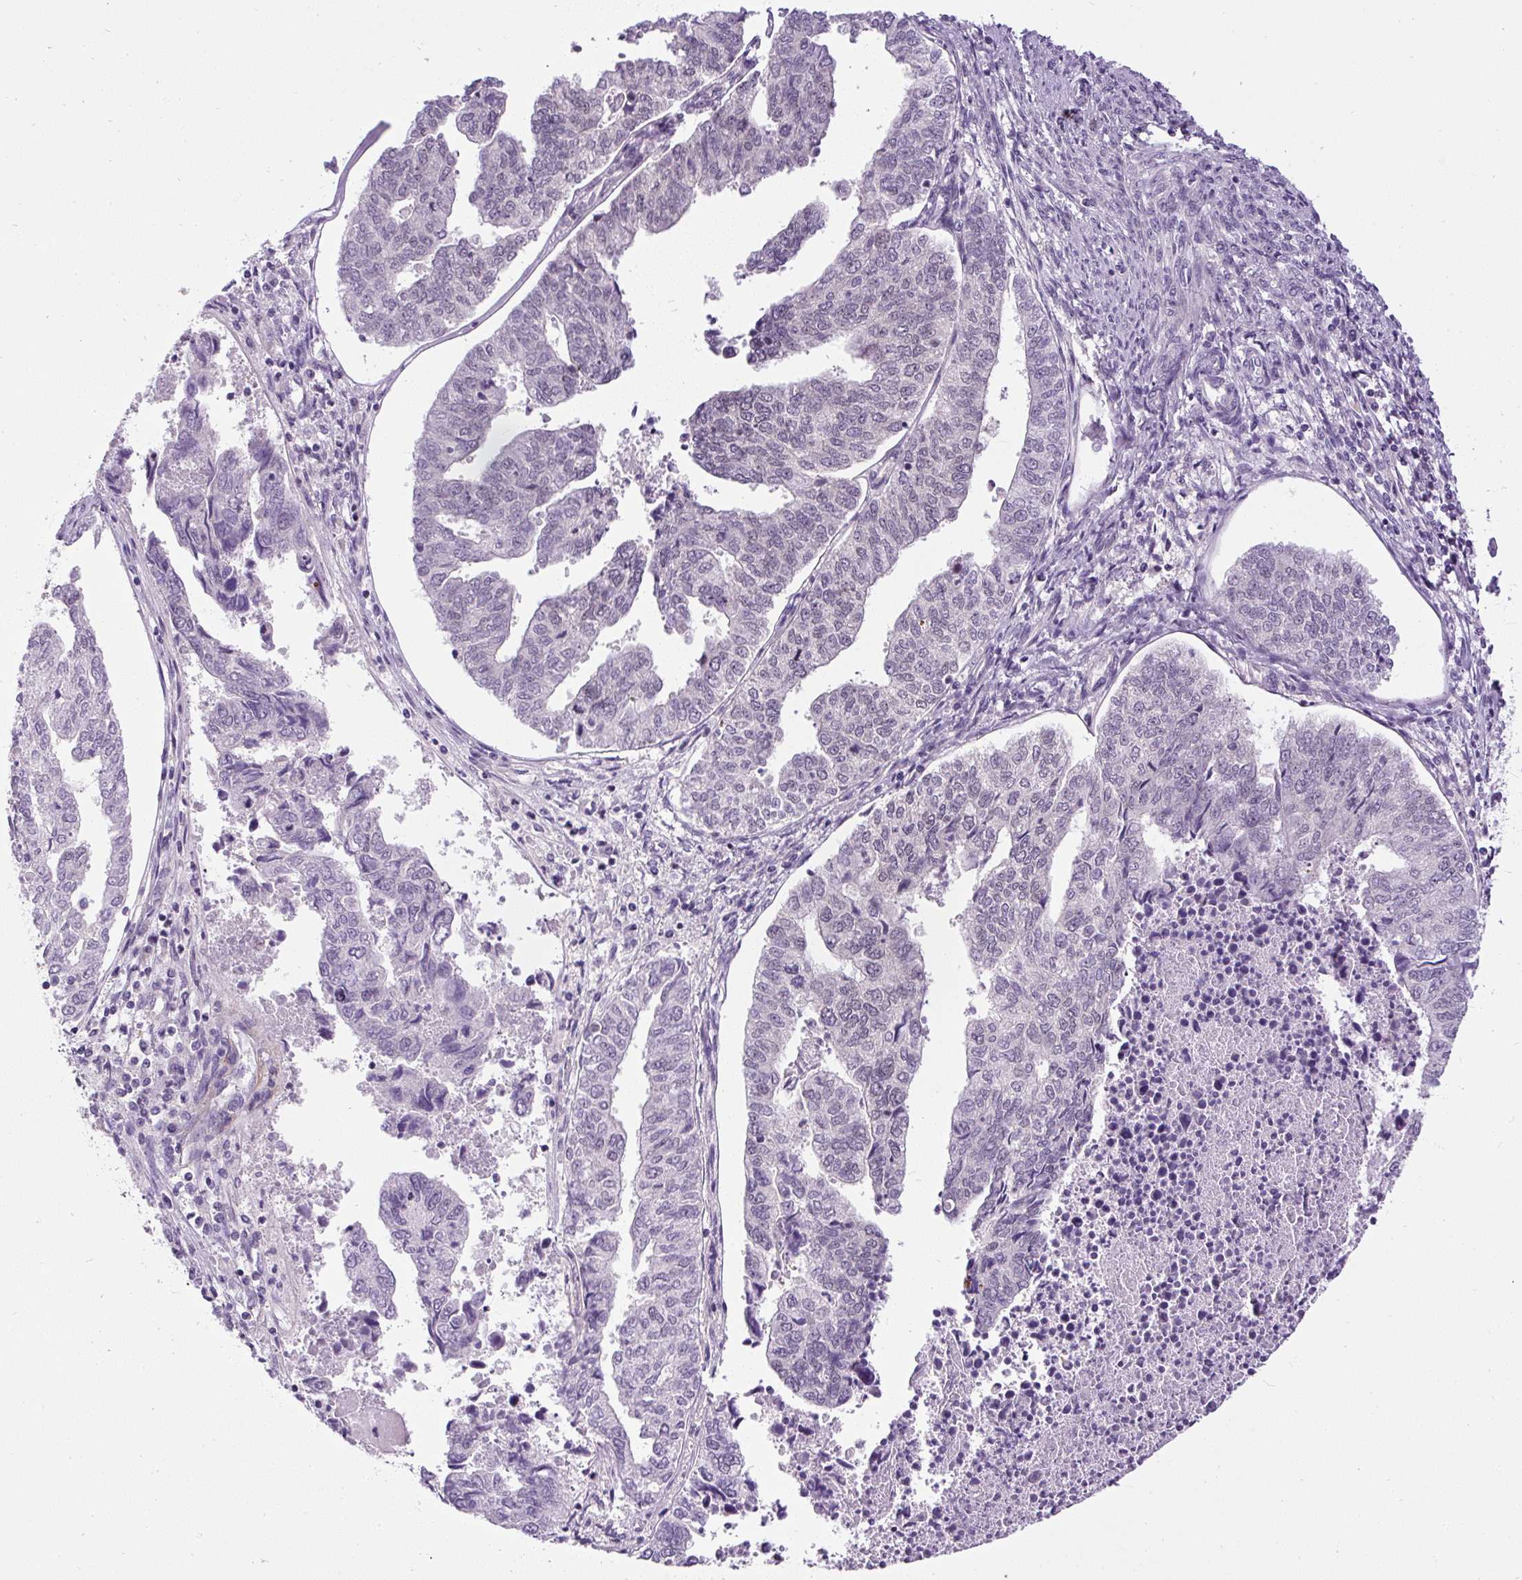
{"staining": {"intensity": "negative", "quantity": "none", "location": "none"}, "tissue": "endometrial cancer", "cell_type": "Tumor cells", "image_type": "cancer", "snomed": [{"axis": "morphology", "description": "Adenocarcinoma, NOS"}, {"axis": "topography", "description": "Endometrium"}], "caption": "Tumor cells show no significant positivity in endometrial cancer.", "gene": "FAM117B", "patient": {"sex": "female", "age": 73}}